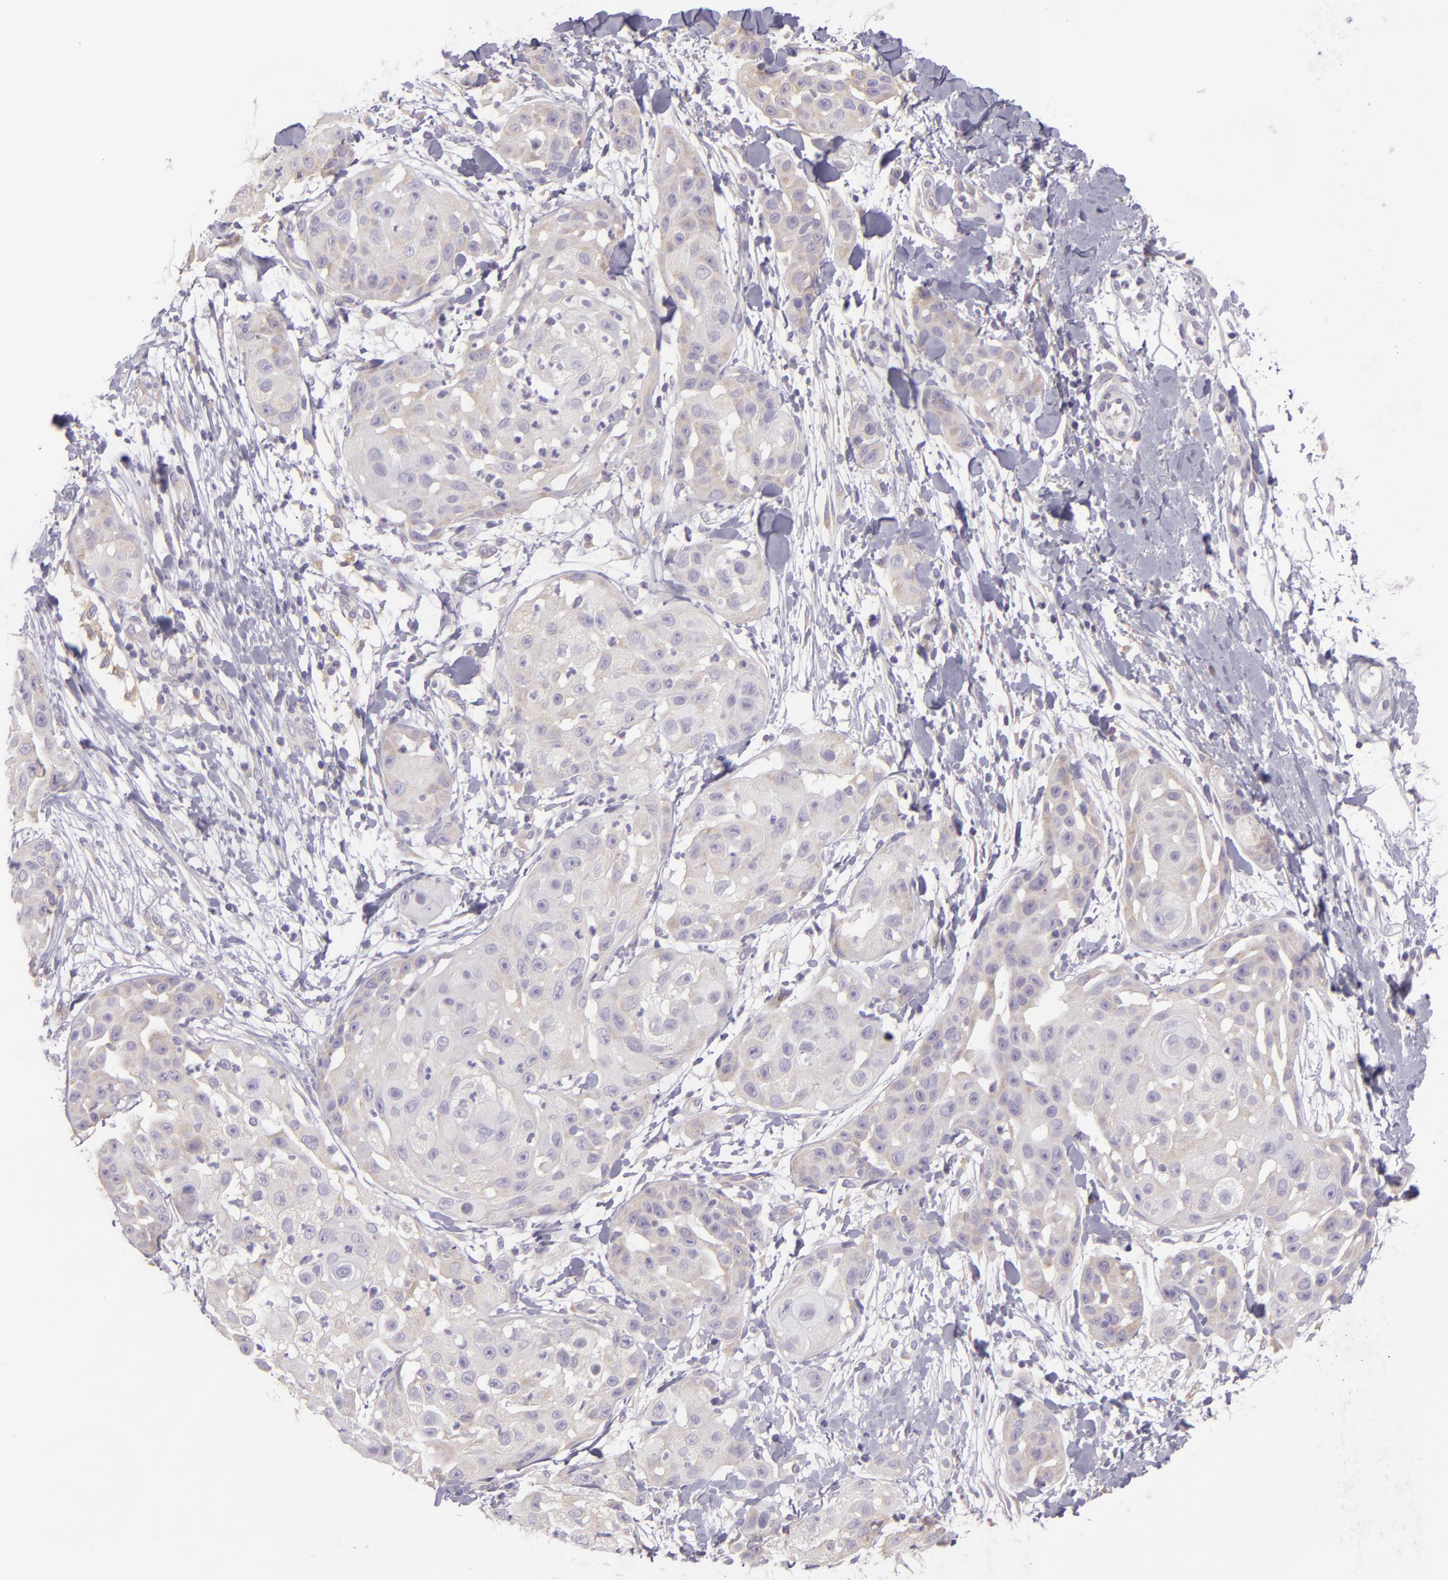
{"staining": {"intensity": "negative", "quantity": "none", "location": "none"}, "tissue": "skin cancer", "cell_type": "Tumor cells", "image_type": "cancer", "snomed": [{"axis": "morphology", "description": "Squamous cell carcinoma, NOS"}, {"axis": "topography", "description": "Skin"}], "caption": "This is a photomicrograph of IHC staining of skin squamous cell carcinoma, which shows no positivity in tumor cells.", "gene": "ZC3H7B", "patient": {"sex": "female", "age": 57}}